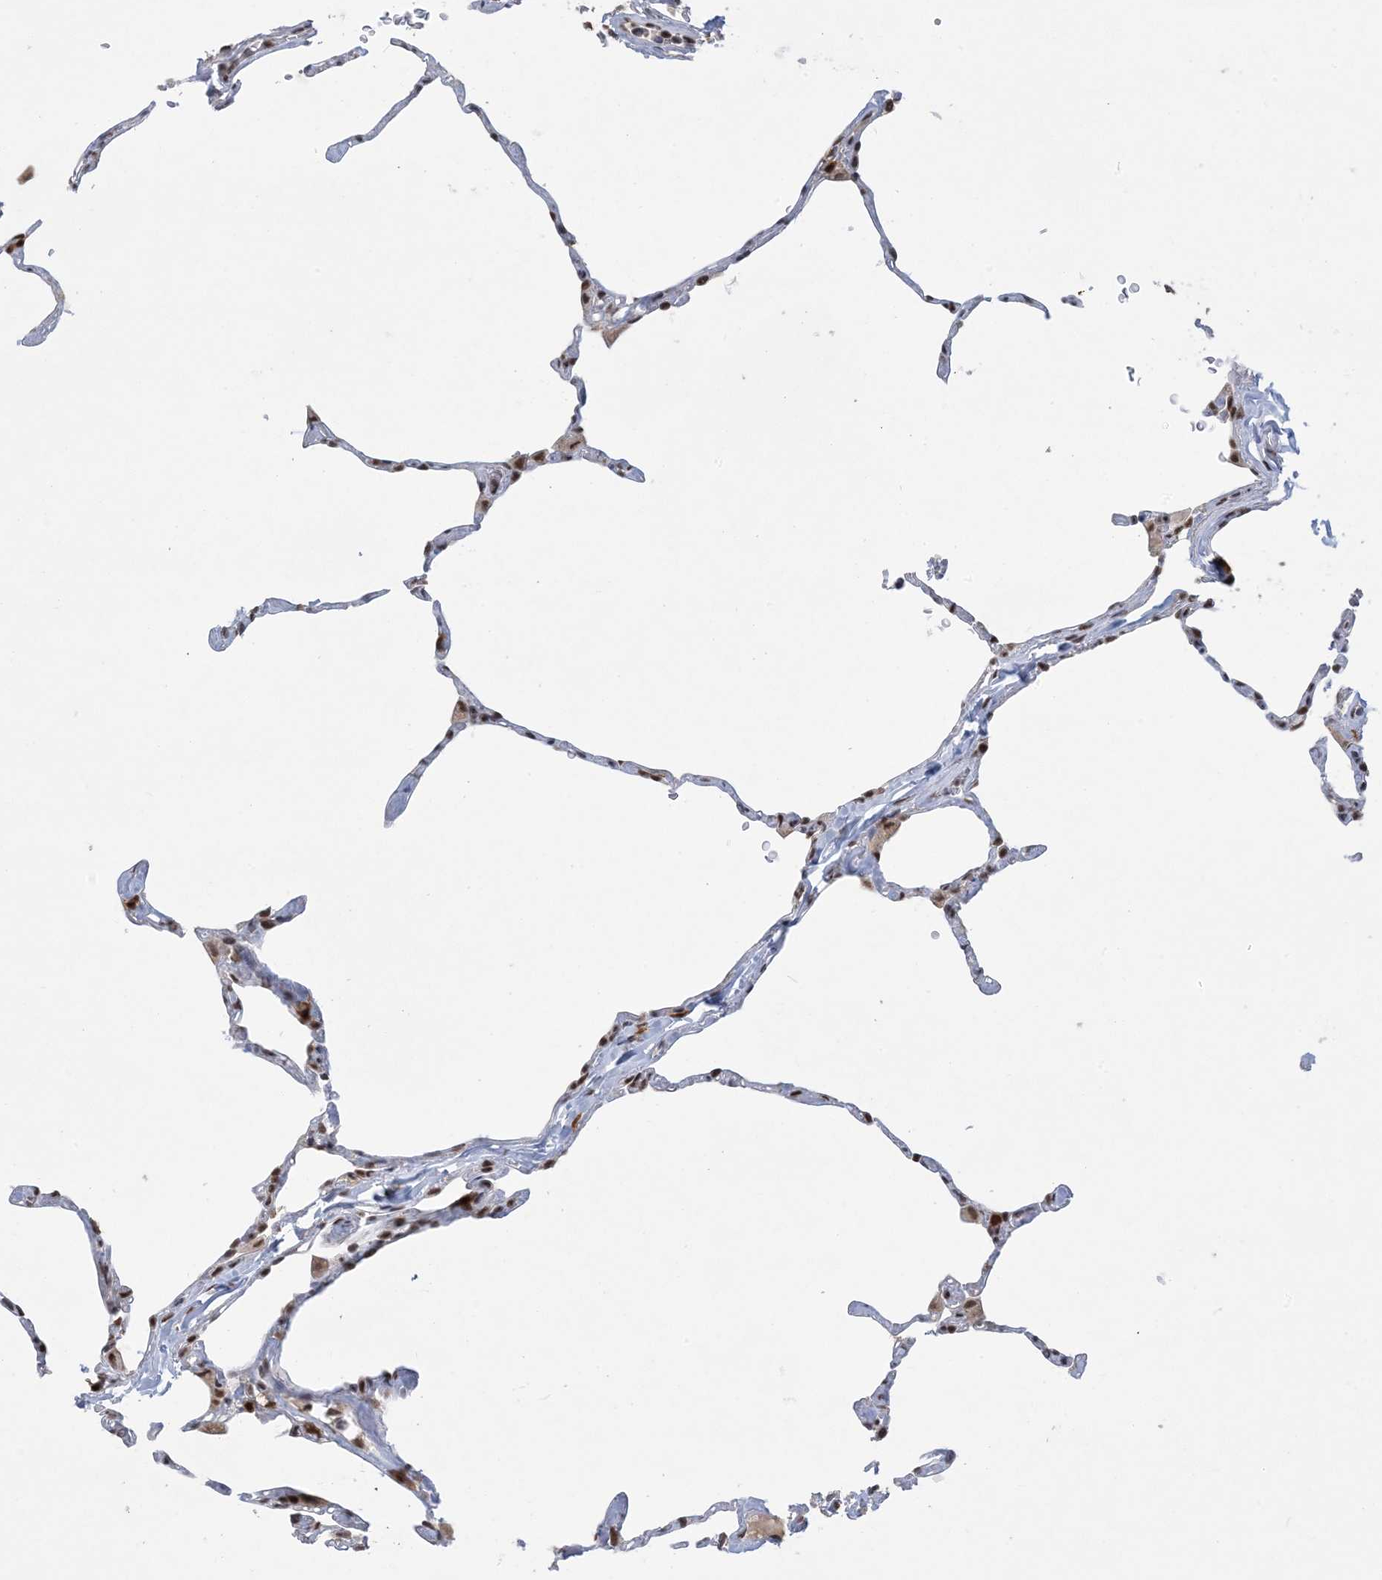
{"staining": {"intensity": "moderate", "quantity": "<25%", "location": "cytoplasmic/membranous,nuclear"}, "tissue": "lung", "cell_type": "Alveolar cells", "image_type": "normal", "snomed": [{"axis": "morphology", "description": "Normal tissue, NOS"}, {"axis": "topography", "description": "Lung"}], "caption": "The image displays staining of unremarkable lung, revealing moderate cytoplasmic/membranous,nuclear protein expression (brown color) within alveolar cells. The staining was performed using DAB (3,3'-diaminobenzidine) to visualize the protein expression in brown, while the nuclei were stained in blue with hematoxylin (Magnification: 20x).", "gene": "TRMT10C", "patient": {"sex": "male", "age": 65}}